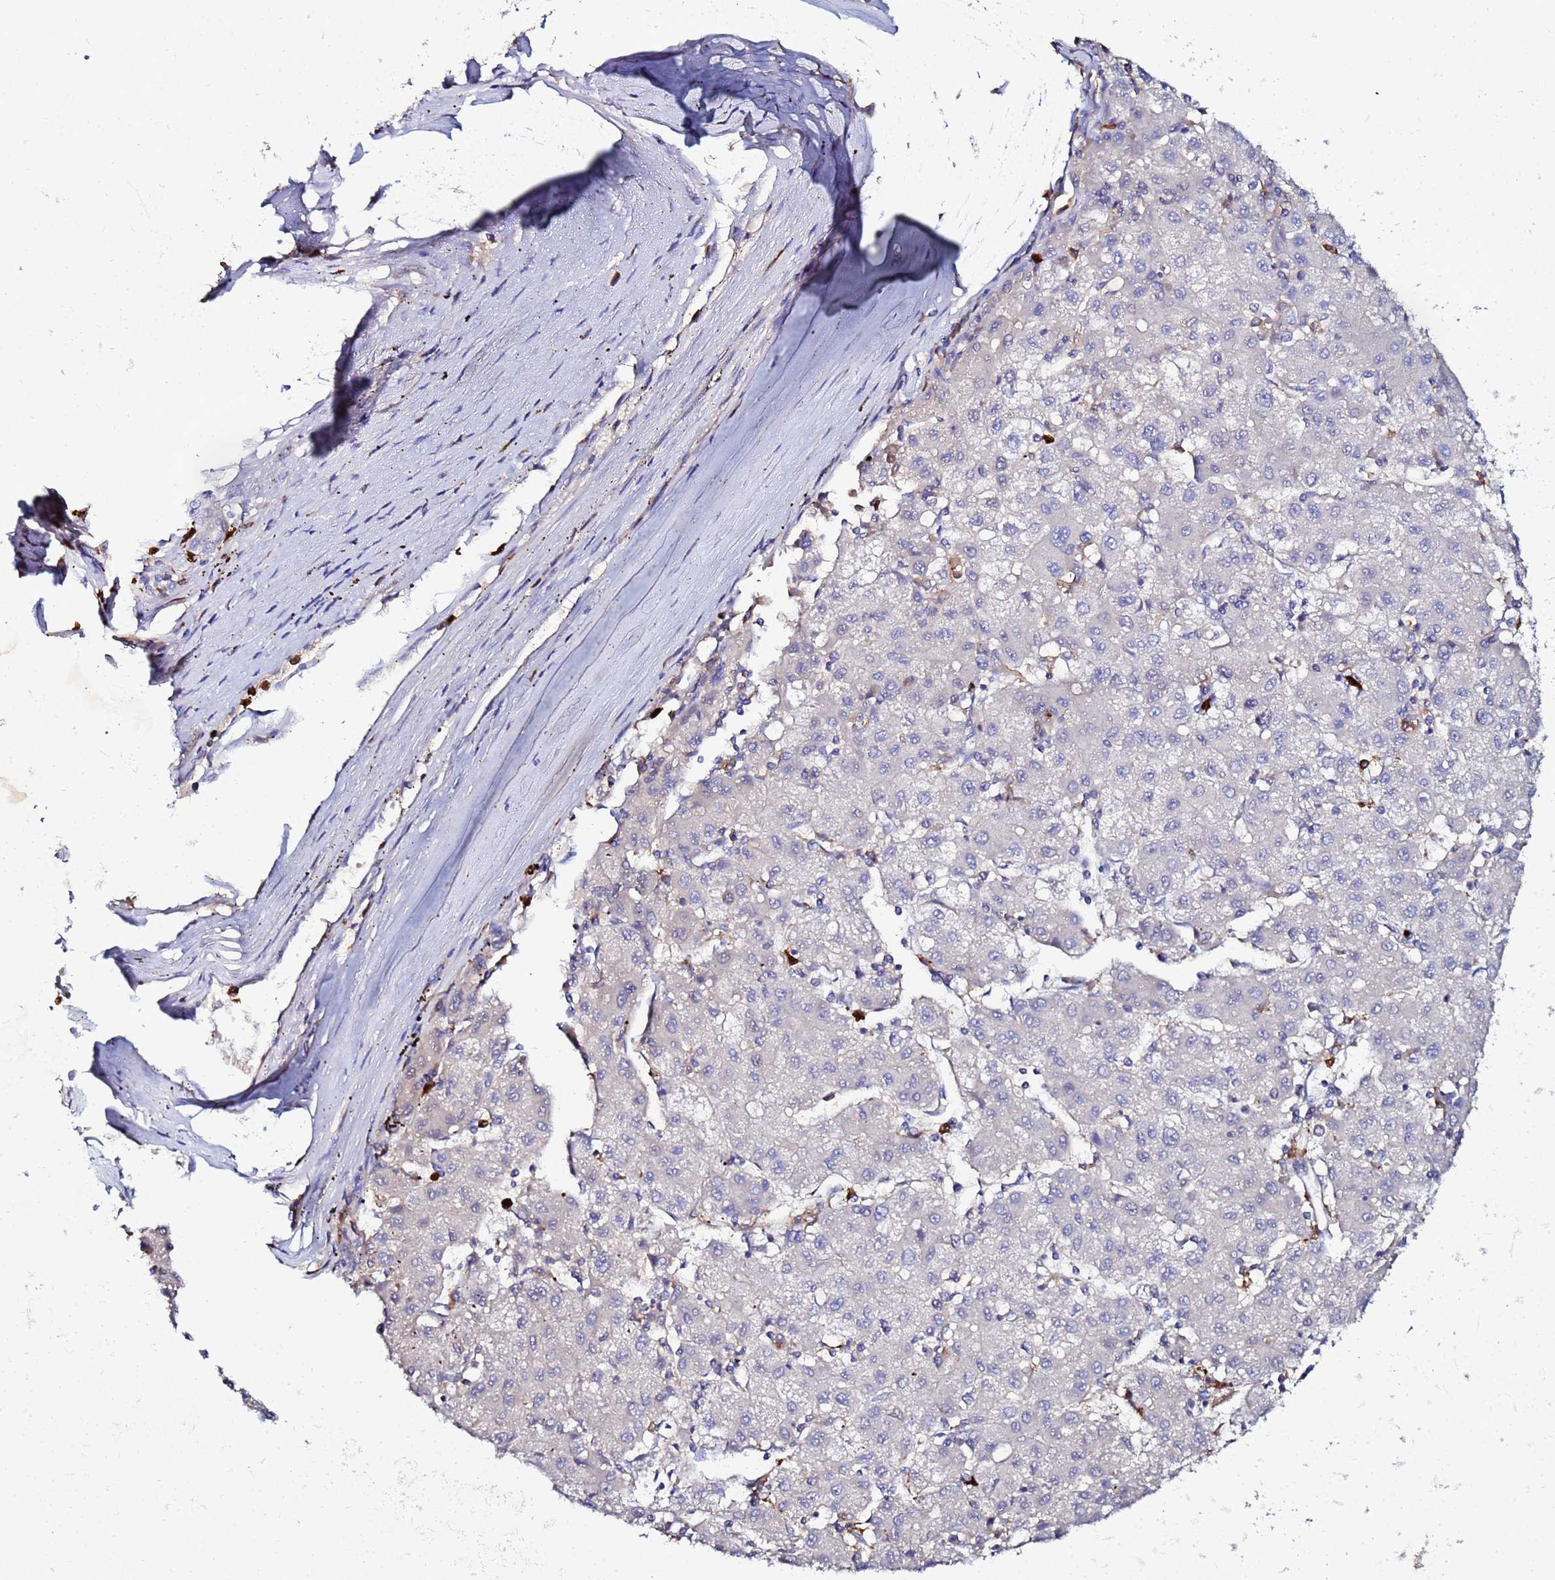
{"staining": {"intensity": "negative", "quantity": "none", "location": "none"}, "tissue": "liver cancer", "cell_type": "Tumor cells", "image_type": "cancer", "snomed": [{"axis": "morphology", "description": "Carcinoma, Hepatocellular, NOS"}, {"axis": "topography", "description": "Liver"}], "caption": "A high-resolution micrograph shows IHC staining of liver cancer, which exhibits no significant staining in tumor cells. (DAB (3,3'-diaminobenzidine) IHC, high magnification).", "gene": "TUBAL3", "patient": {"sex": "male", "age": 72}}